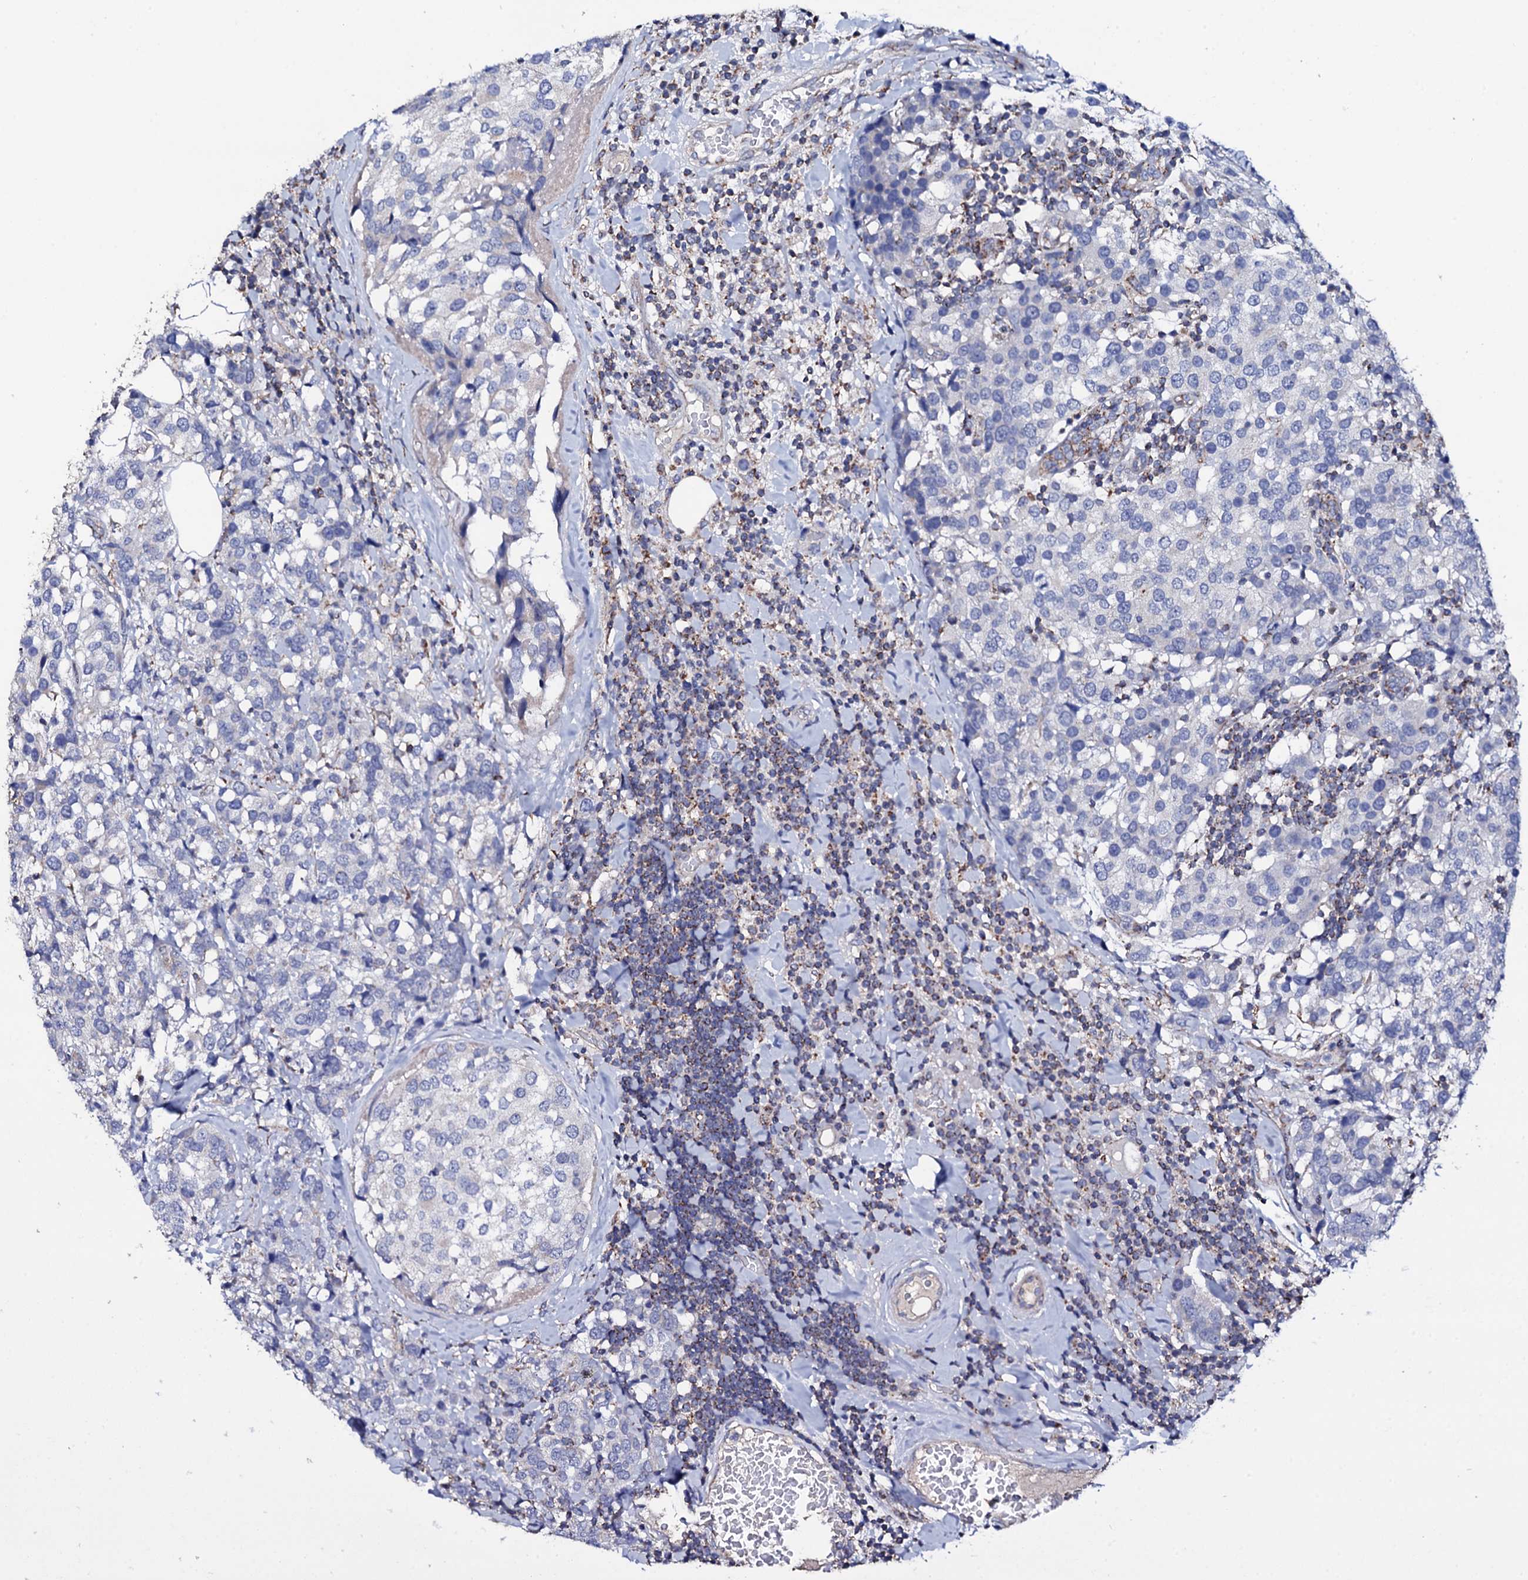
{"staining": {"intensity": "negative", "quantity": "none", "location": "none"}, "tissue": "breast cancer", "cell_type": "Tumor cells", "image_type": "cancer", "snomed": [{"axis": "morphology", "description": "Lobular carcinoma"}, {"axis": "topography", "description": "Breast"}], "caption": "A high-resolution histopathology image shows immunohistochemistry staining of breast cancer (lobular carcinoma), which shows no significant staining in tumor cells.", "gene": "TCAF2", "patient": {"sex": "female", "age": 59}}